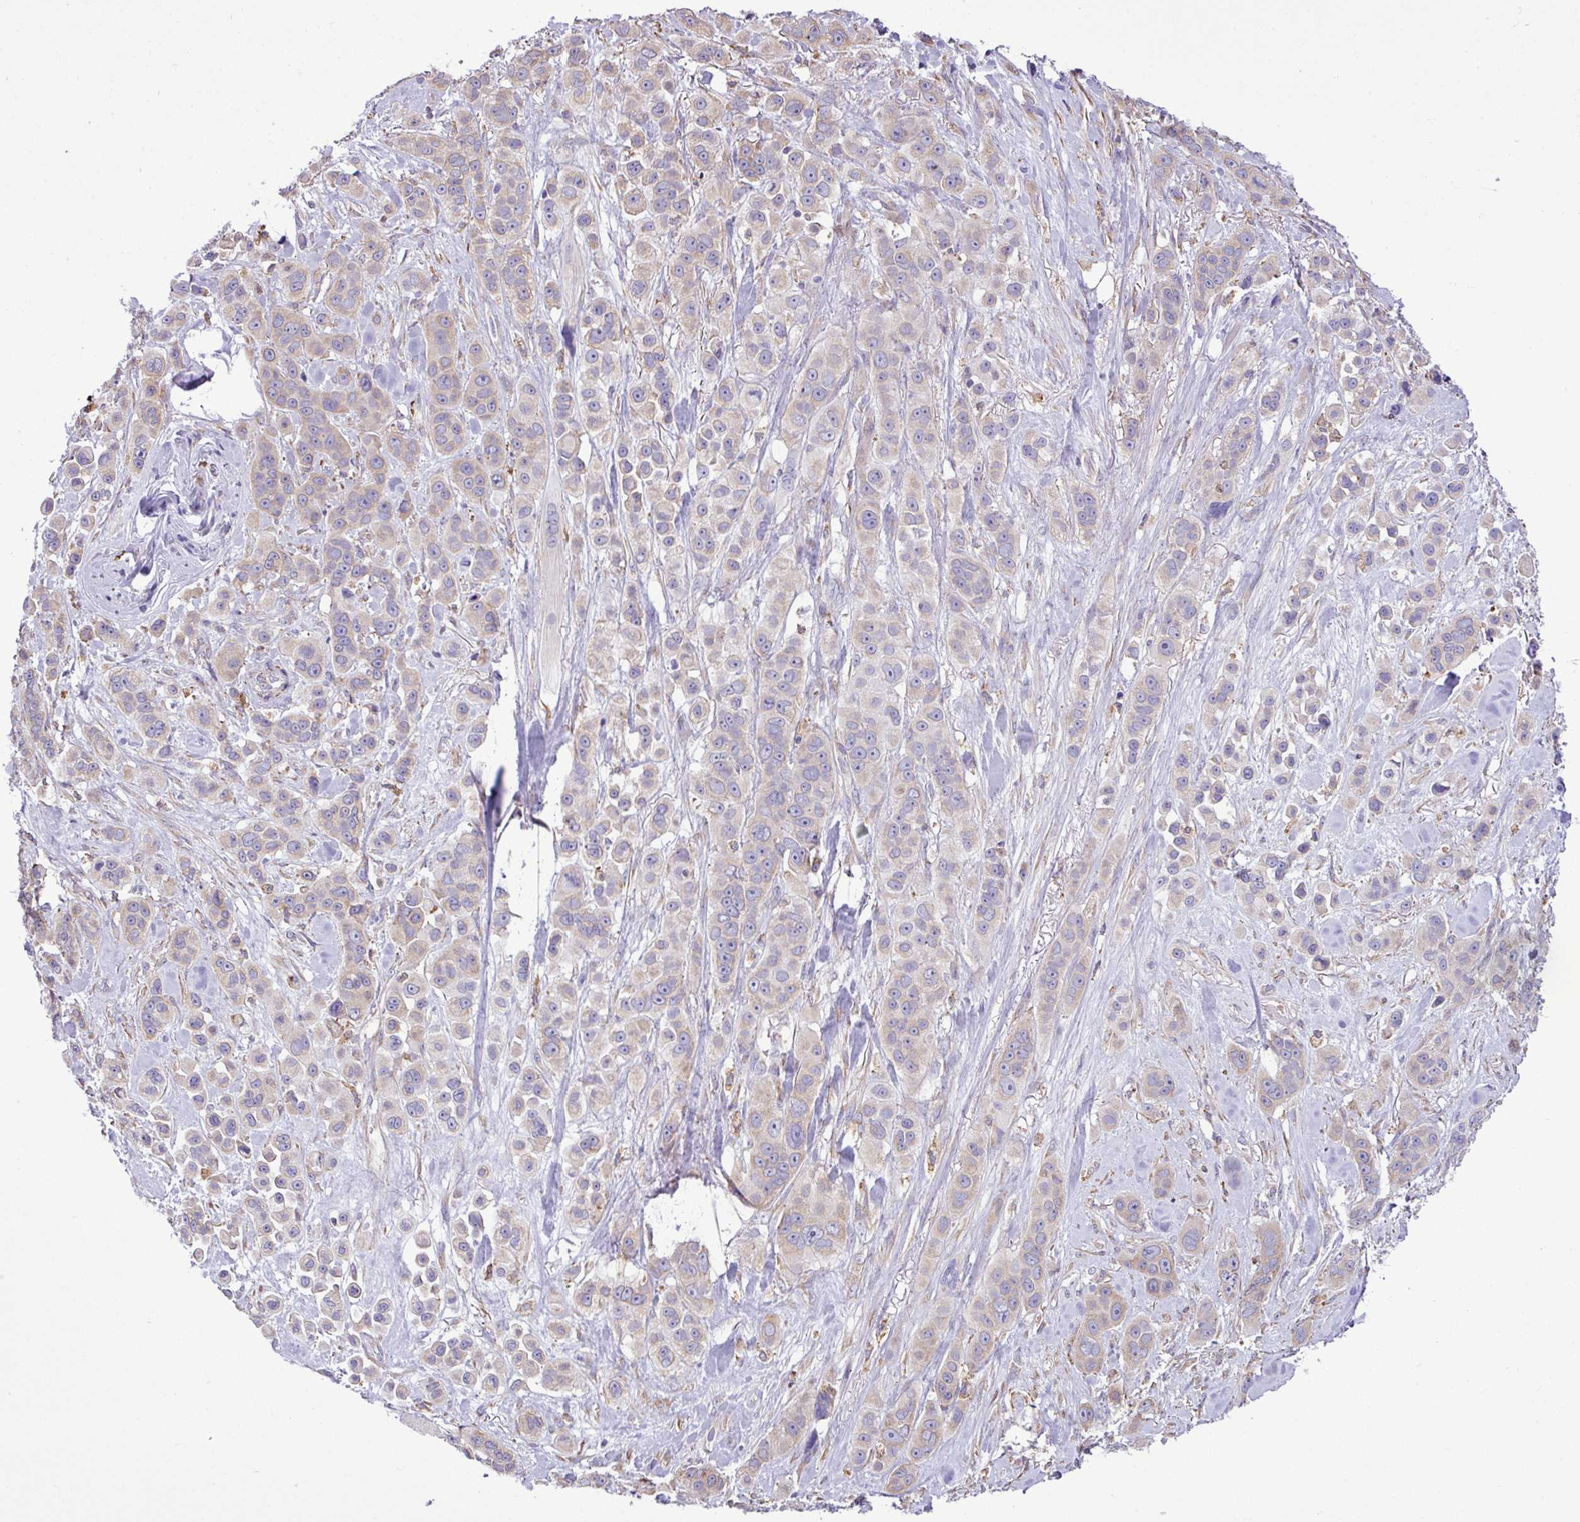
{"staining": {"intensity": "weak", "quantity": "<25%", "location": "cytoplasmic/membranous"}, "tissue": "skin cancer", "cell_type": "Tumor cells", "image_type": "cancer", "snomed": [{"axis": "morphology", "description": "Squamous cell carcinoma, NOS"}, {"axis": "topography", "description": "Skin"}], "caption": "Human skin cancer (squamous cell carcinoma) stained for a protein using IHC demonstrates no staining in tumor cells.", "gene": "ZSCAN5A", "patient": {"sex": "male", "age": 67}}